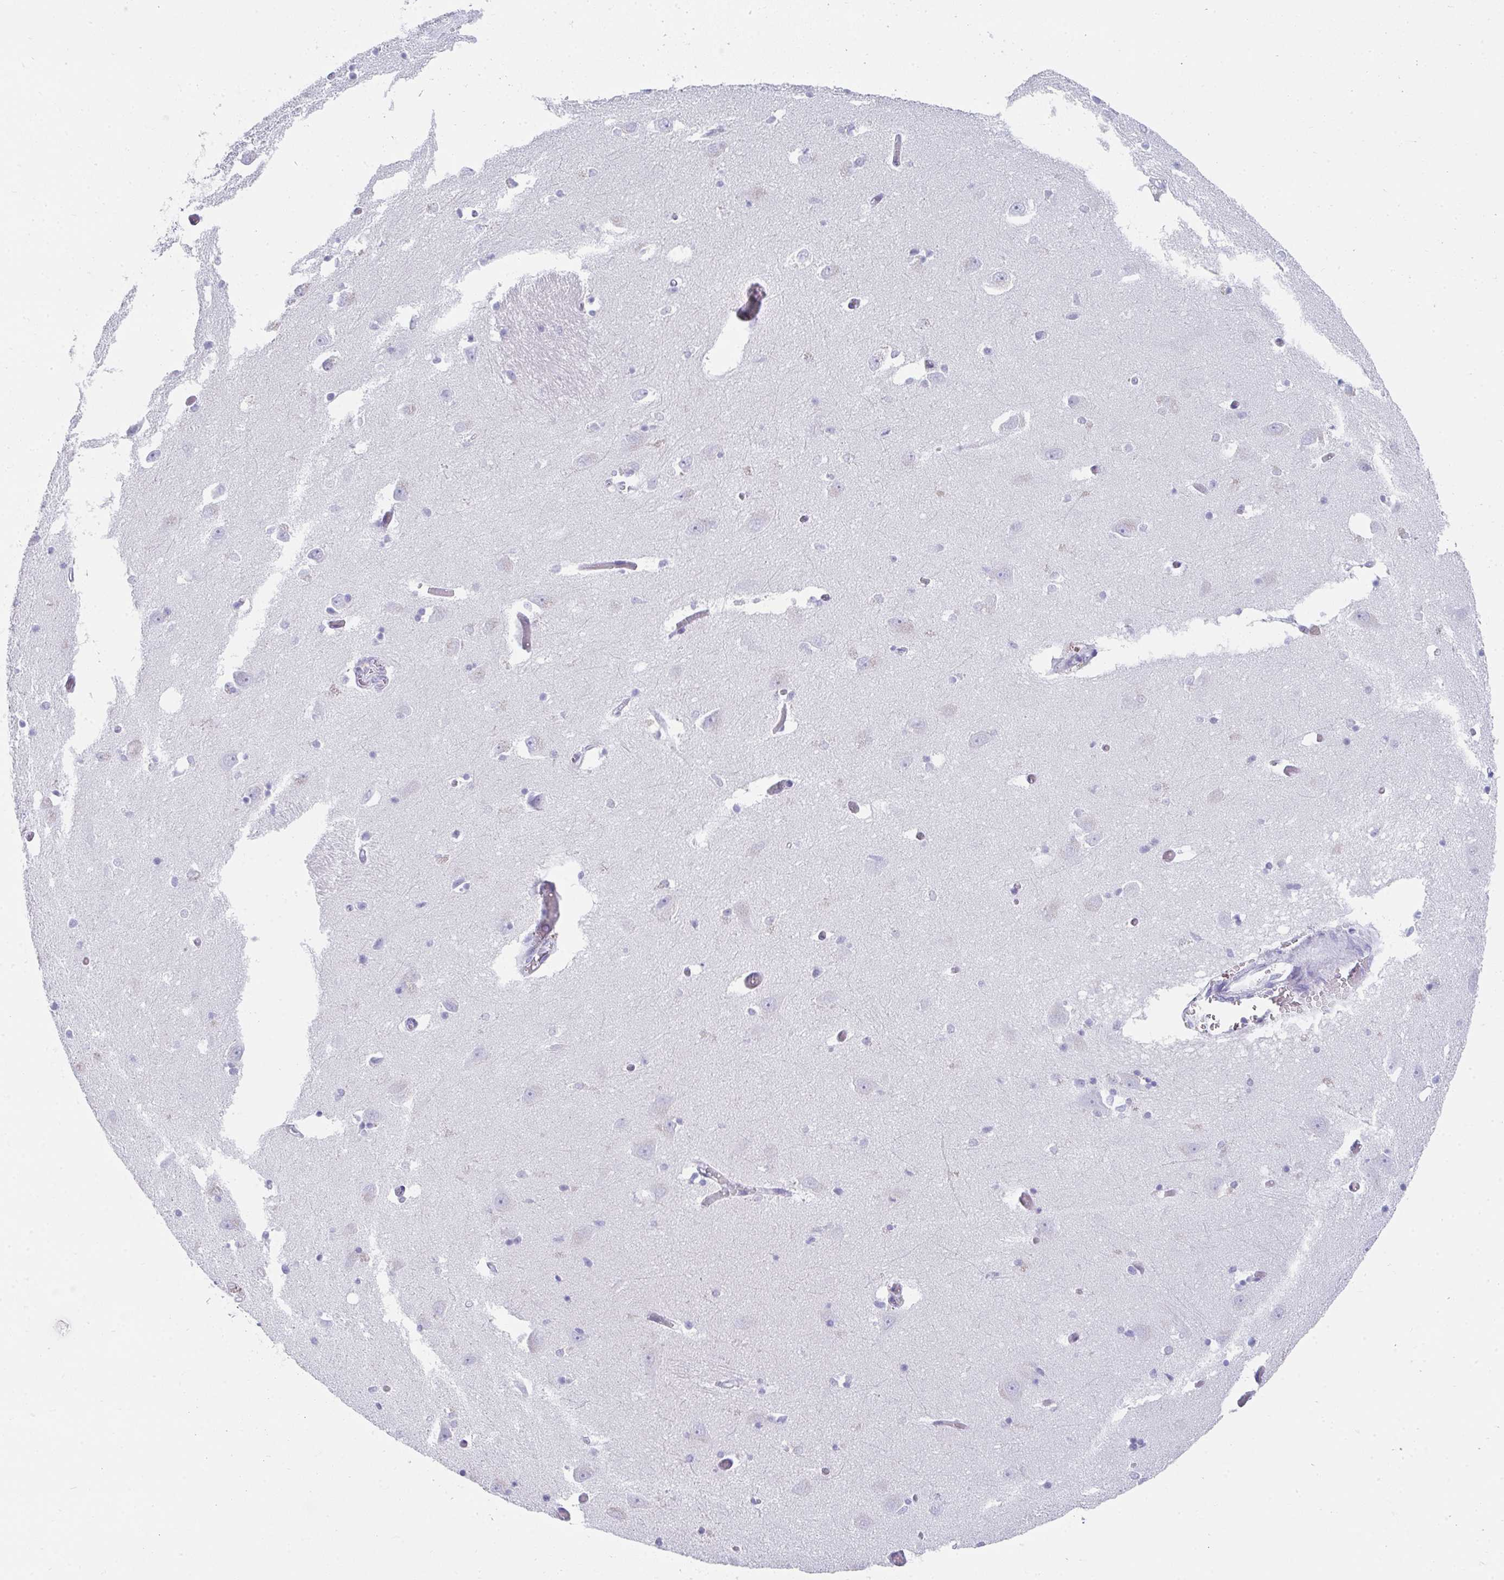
{"staining": {"intensity": "negative", "quantity": "none", "location": "none"}, "tissue": "caudate", "cell_type": "Glial cells", "image_type": "normal", "snomed": [{"axis": "morphology", "description": "Normal tissue, NOS"}, {"axis": "topography", "description": "Lateral ventricle wall"}, {"axis": "topography", "description": "Hippocampus"}], "caption": "The histopathology image shows no staining of glial cells in unremarkable caudate.", "gene": "RLF", "patient": {"sex": "female", "age": 63}}